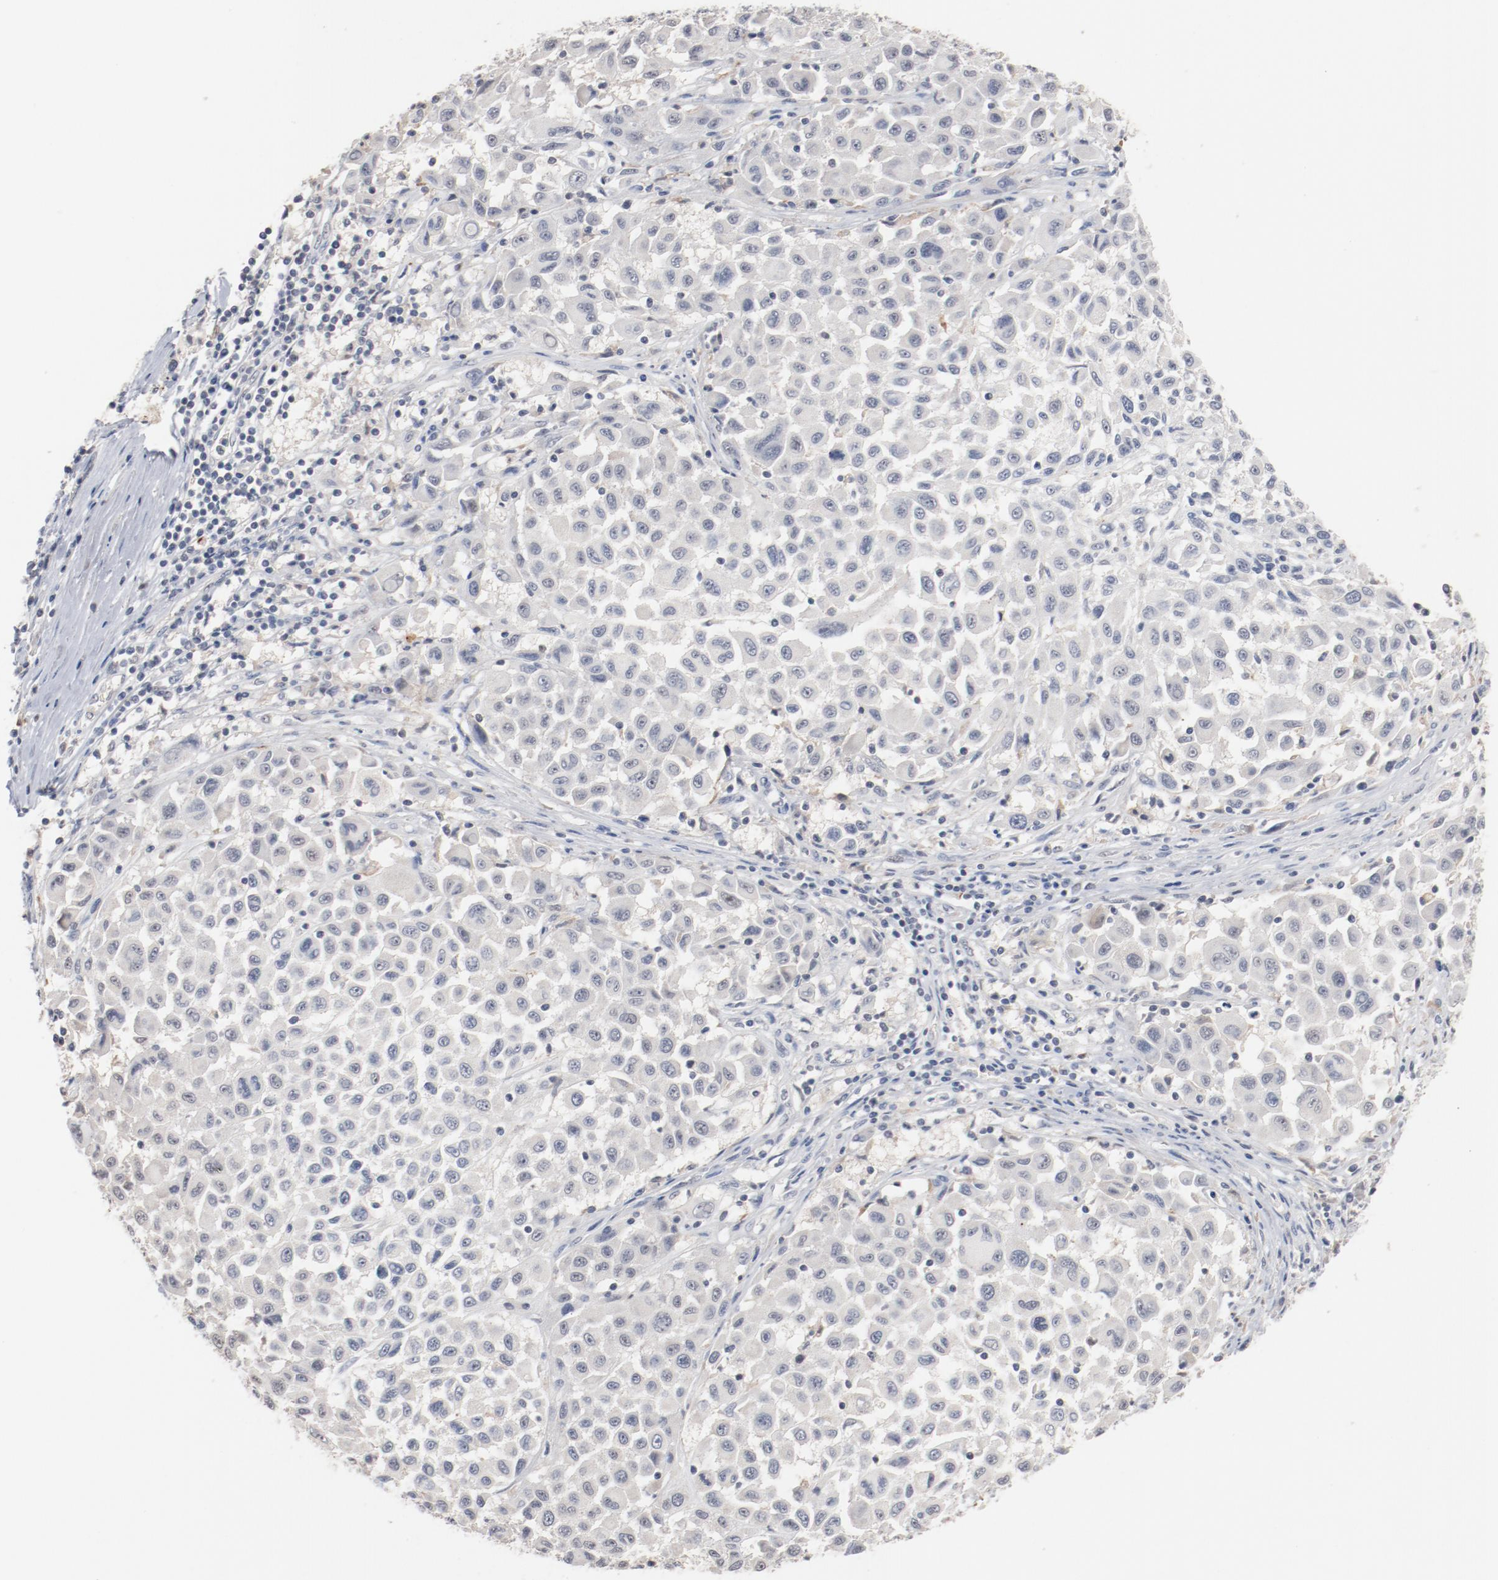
{"staining": {"intensity": "negative", "quantity": "none", "location": "none"}, "tissue": "melanoma", "cell_type": "Tumor cells", "image_type": "cancer", "snomed": [{"axis": "morphology", "description": "Malignant melanoma, Metastatic site"}, {"axis": "topography", "description": "Lymph node"}], "caption": "Tumor cells are negative for protein expression in human malignant melanoma (metastatic site).", "gene": "ERICH1", "patient": {"sex": "male", "age": 61}}